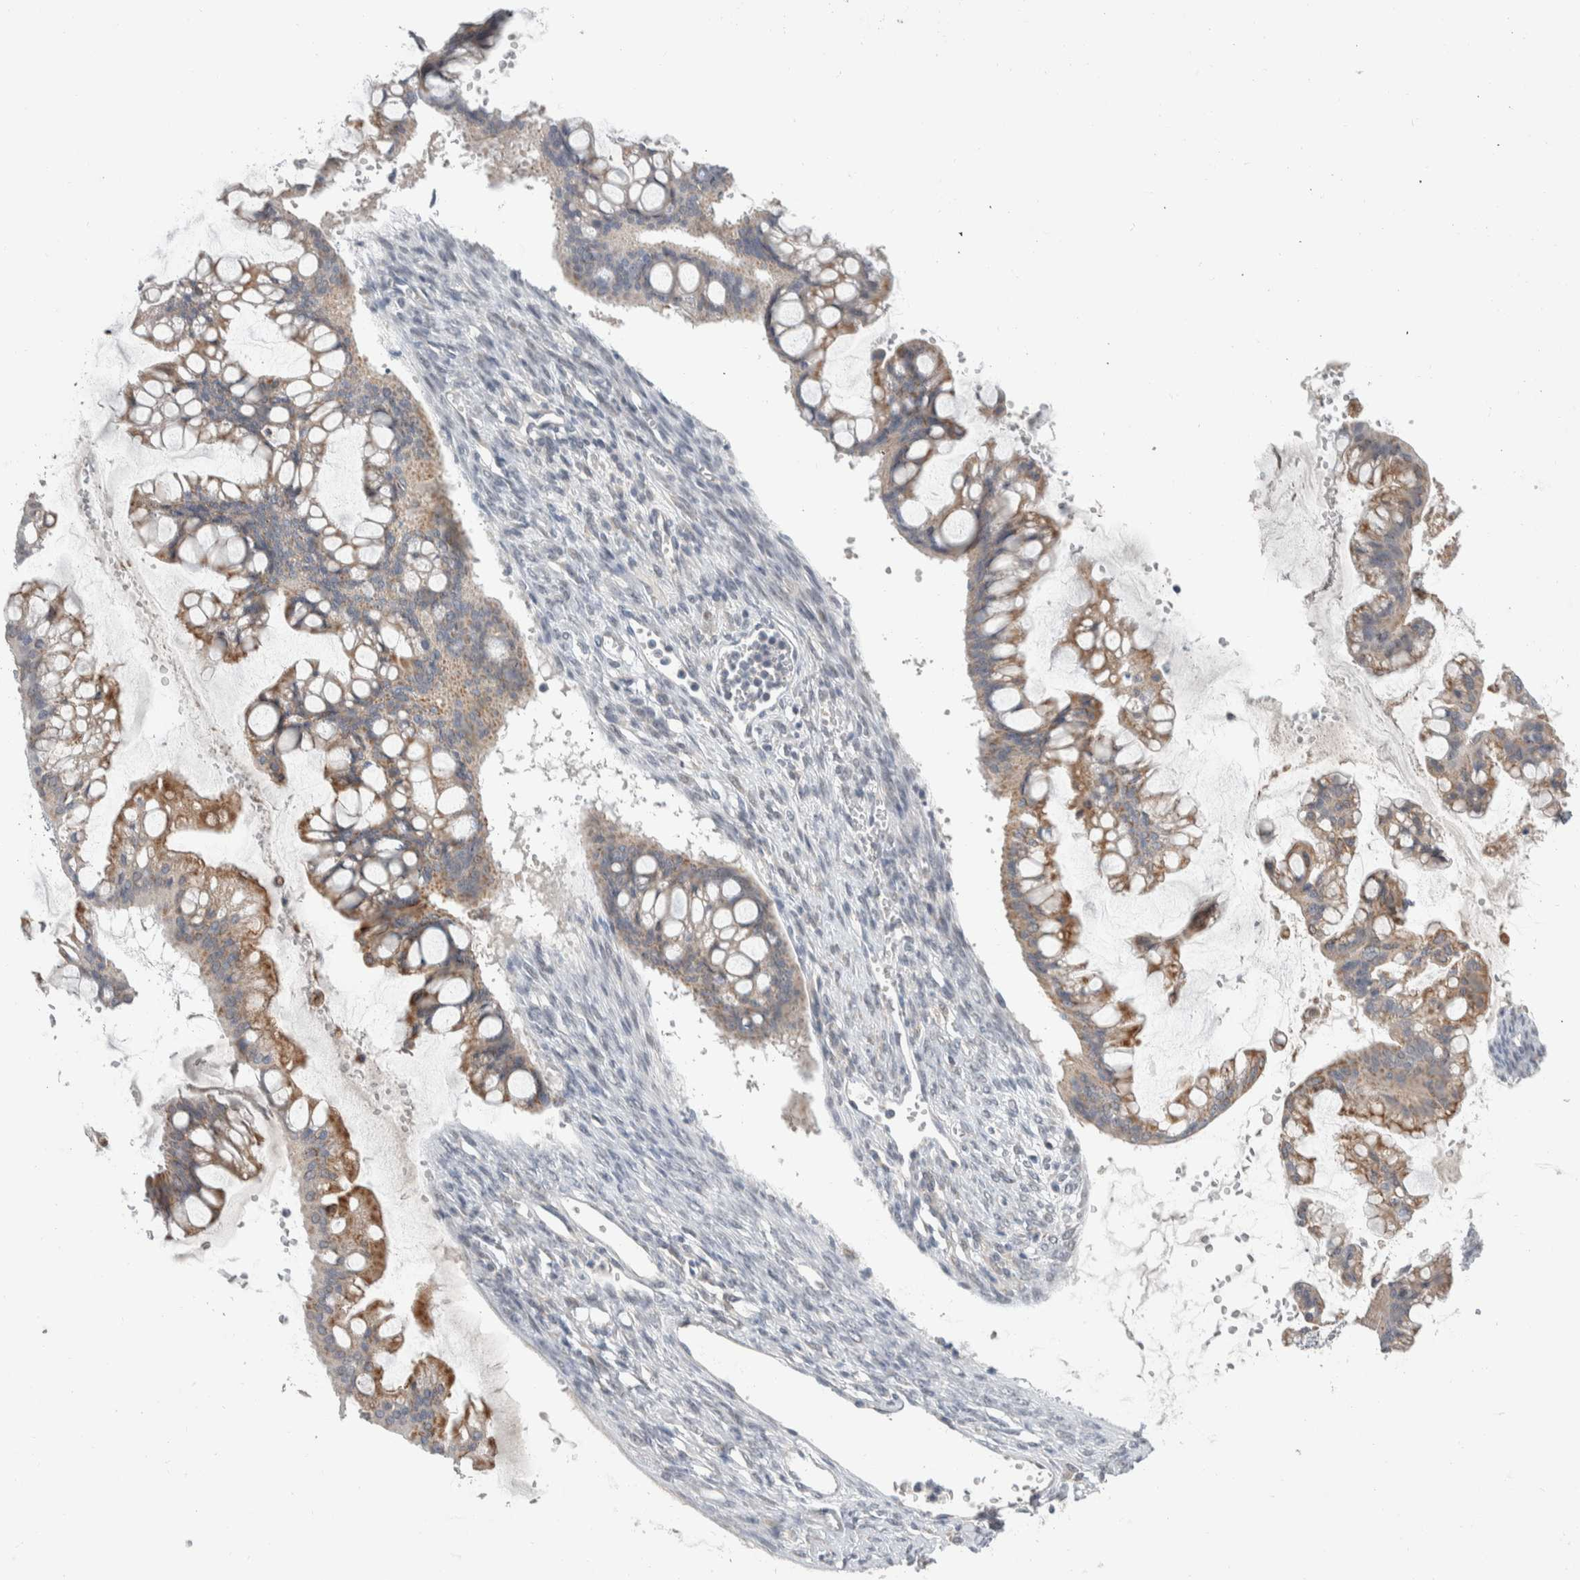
{"staining": {"intensity": "moderate", "quantity": "<25%", "location": "cytoplasmic/membranous"}, "tissue": "ovarian cancer", "cell_type": "Tumor cells", "image_type": "cancer", "snomed": [{"axis": "morphology", "description": "Cystadenocarcinoma, mucinous, NOS"}, {"axis": "topography", "description": "Ovary"}], "caption": "High-magnification brightfield microscopy of mucinous cystadenocarcinoma (ovarian) stained with DAB (brown) and counterstained with hematoxylin (blue). tumor cells exhibit moderate cytoplasmic/membranous positivity is seen in about<25% of cells.", "gene": "SHPK", "patient": {"sex": "female", "age": 73}}